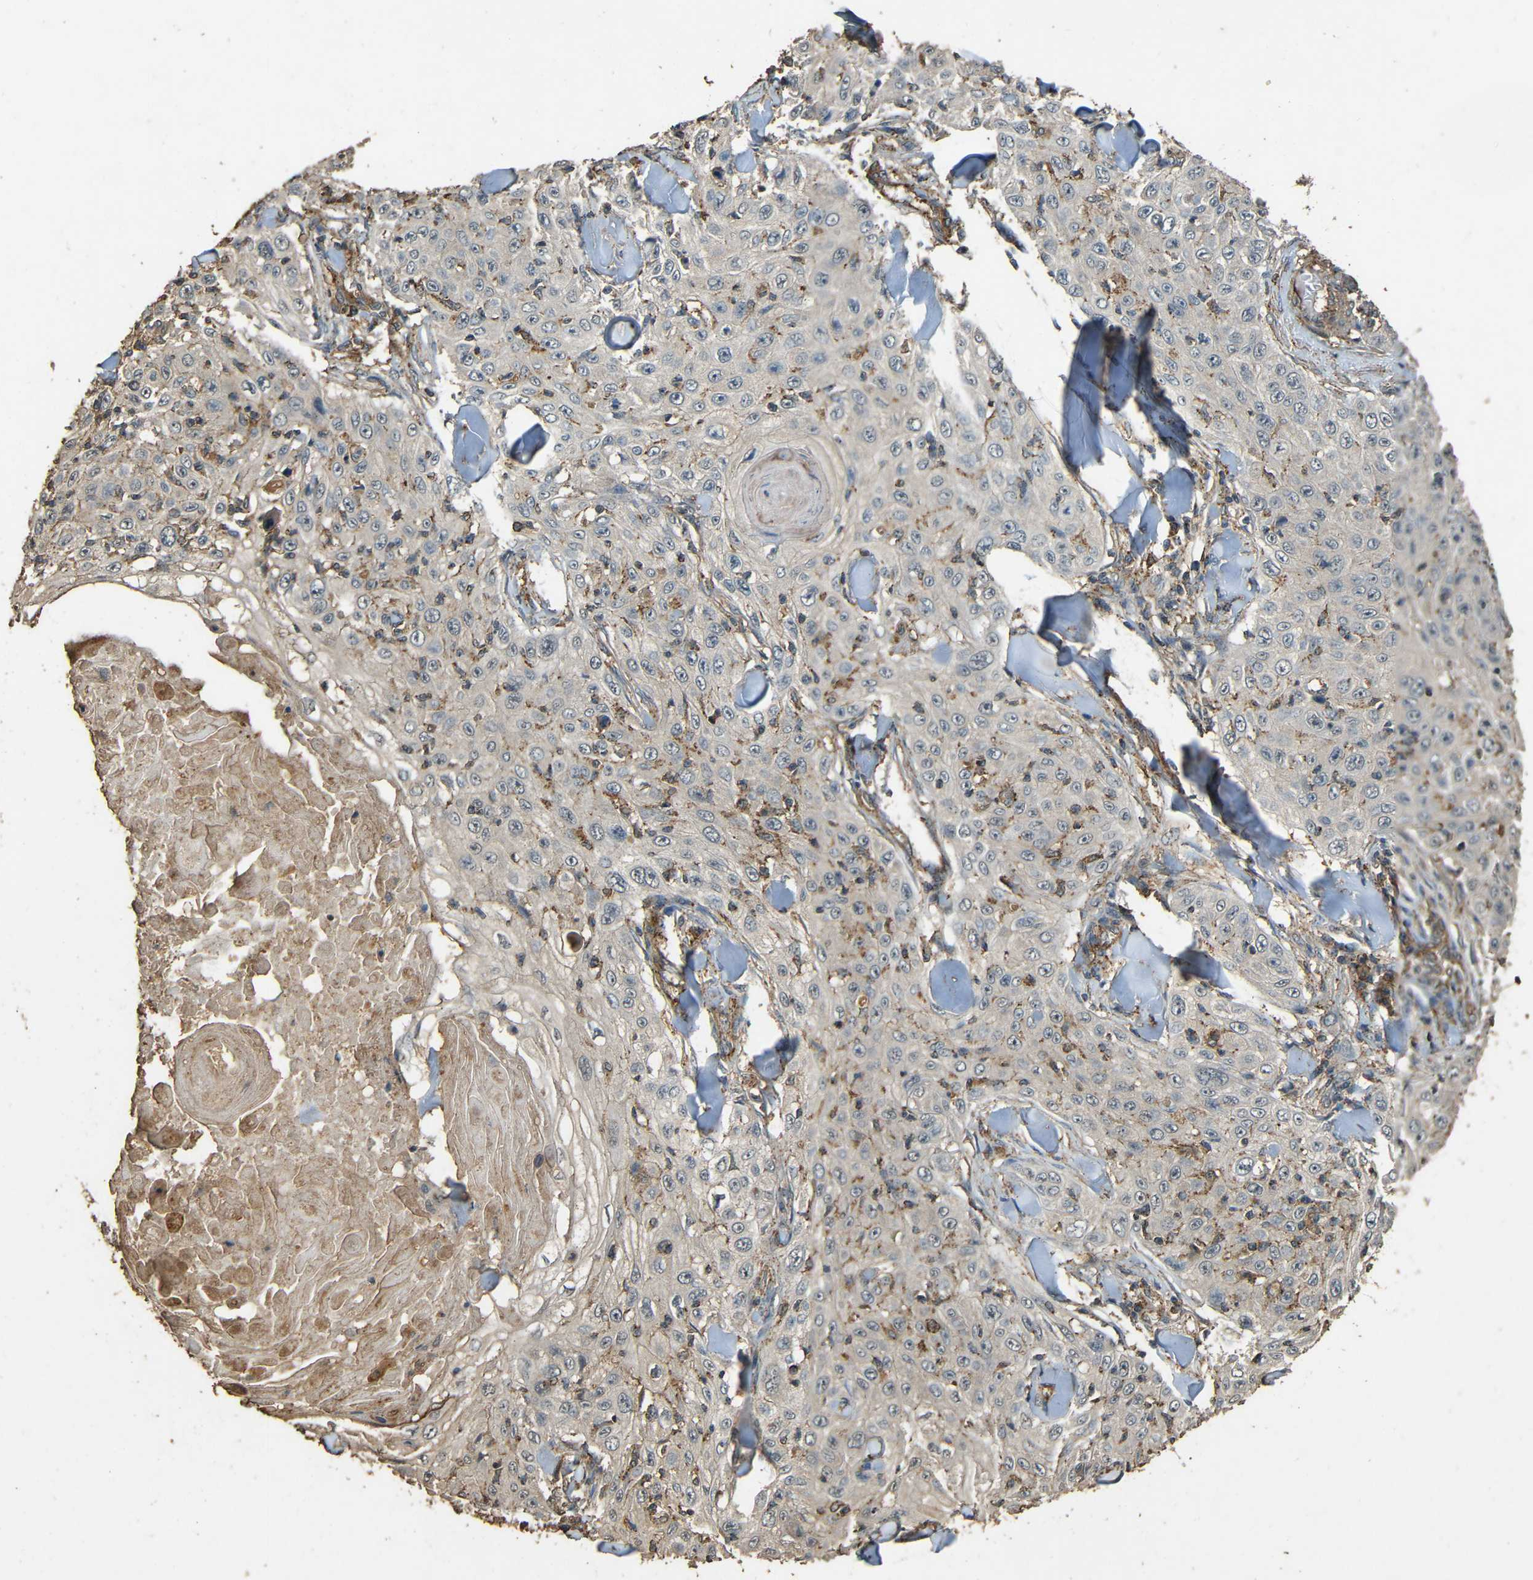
{"staining": {"intensity": "moderate", "quantity": "<25%", "location": "cytoplasmic/membranous"}, "tissue": "skin cancer", "cell_type": "Tumor cells", "image_type": "cancer", "snomed": [{"axis": "morphology", "description": "Squamous cell carcinoma, NOS"}, {"axis": "topography", "description": "Skin"}], "caption": "Protein expression analysis of skin cancer reveals moderate cytoplasmic/membranous positivity in approximately <25% of tumor cells.", "gene": "PDE5A", "patient": {"sex": "male", "age": 86}}